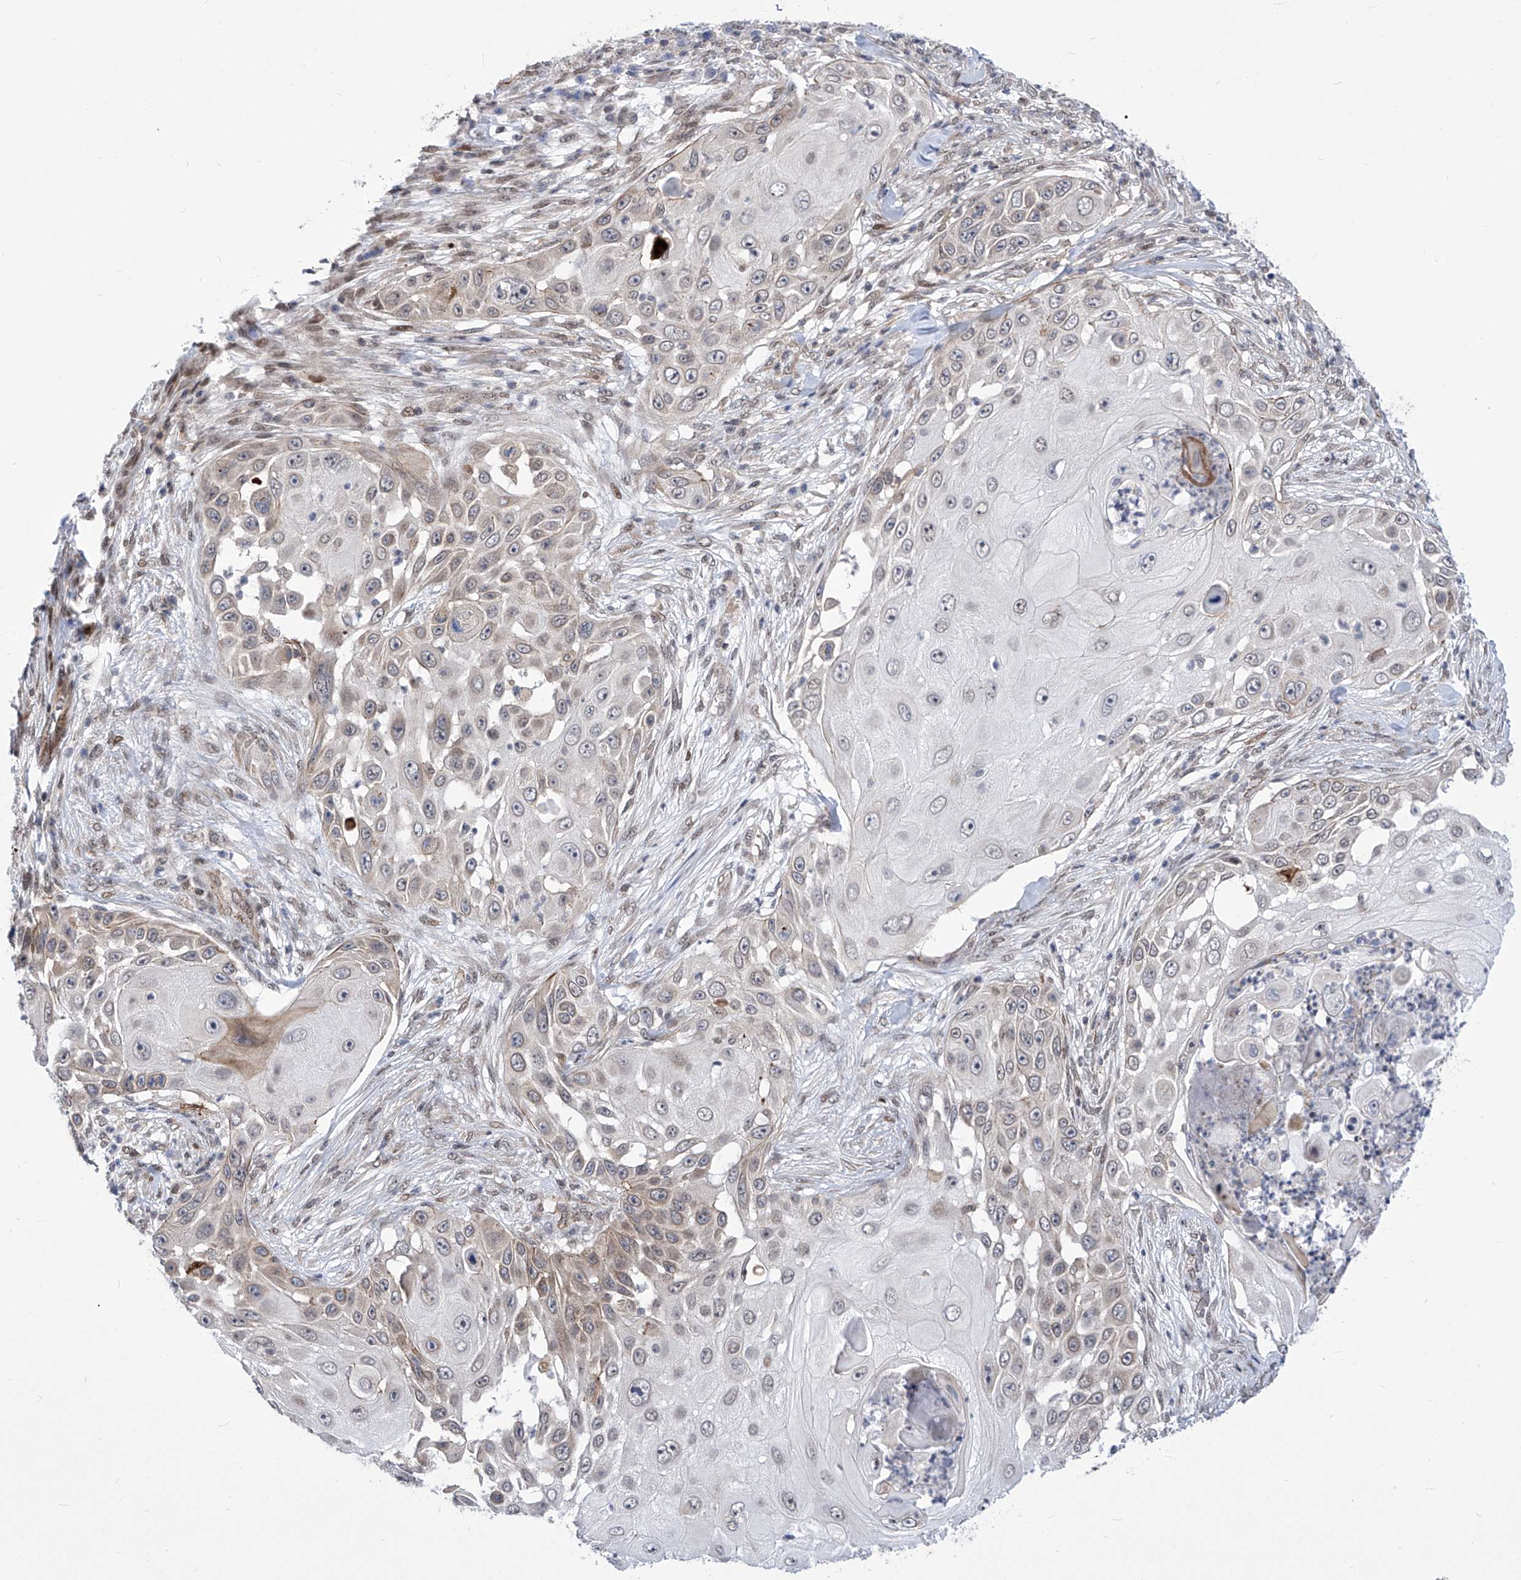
{"staining": {"intensity": "weak", "quantity": "<25%", "location": "cytoplasmic/membranous"}, "tissue": "skin cancer", "cell_type": "Tumor cells", "image_type": "cancer", "snomed": [{"axis": "morphology", "description": "Squamous cell carcinoma, NOS"}, {"axis": "topography", "description": "Skin"}], "caption": "Tumor cells show no significant protein expression in skin squamous cell carcinoma. Nuclei are stained in blue.", "gene": "CEP290", "patient": {"sex": "female", "age": 44}}